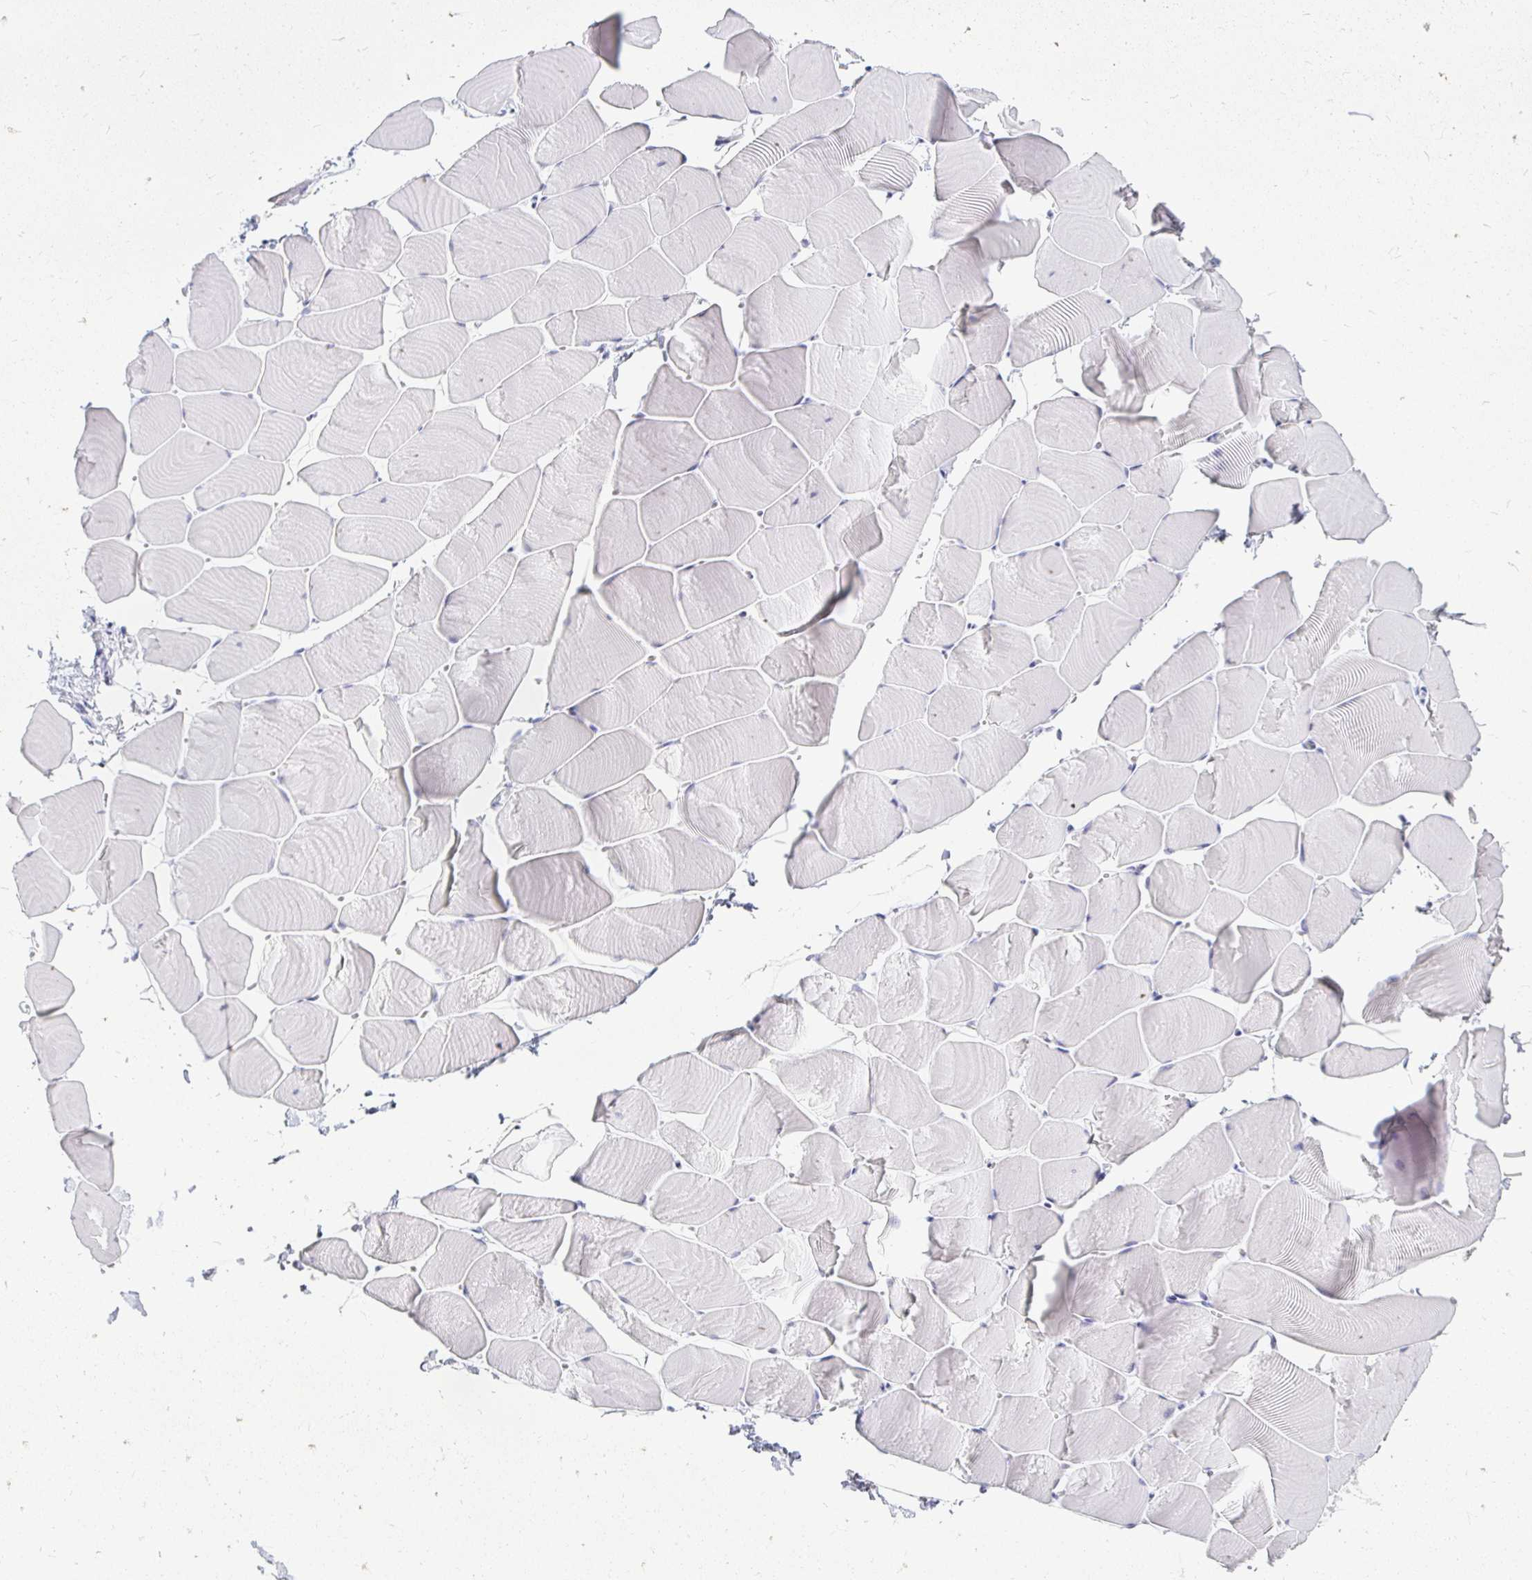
{"staining": {"intensity": "negative", "quantity": "none", "location": "none"}, "tissue": "skeletal muscle", "cell_type": "Myocytes", "image_type": "normal", "snomed": [{"axis": "morphology", "description": "Normal tissue, NOS"}, {"axis": "topography", "description": "Skeletal muscle"}], "caption": "A high-resolution photomicrograph shows immunohistochemistry staining of unremarkable skeletal muscle, which demonstrates no significant expression in myocytes. (DAB (3,3'-diaminobenzidine) immunohistochemistry visualized using brightfield microscopy, high magnification).", "gene": "PEG10", "patient": {"sex": "male", "age": 25}}